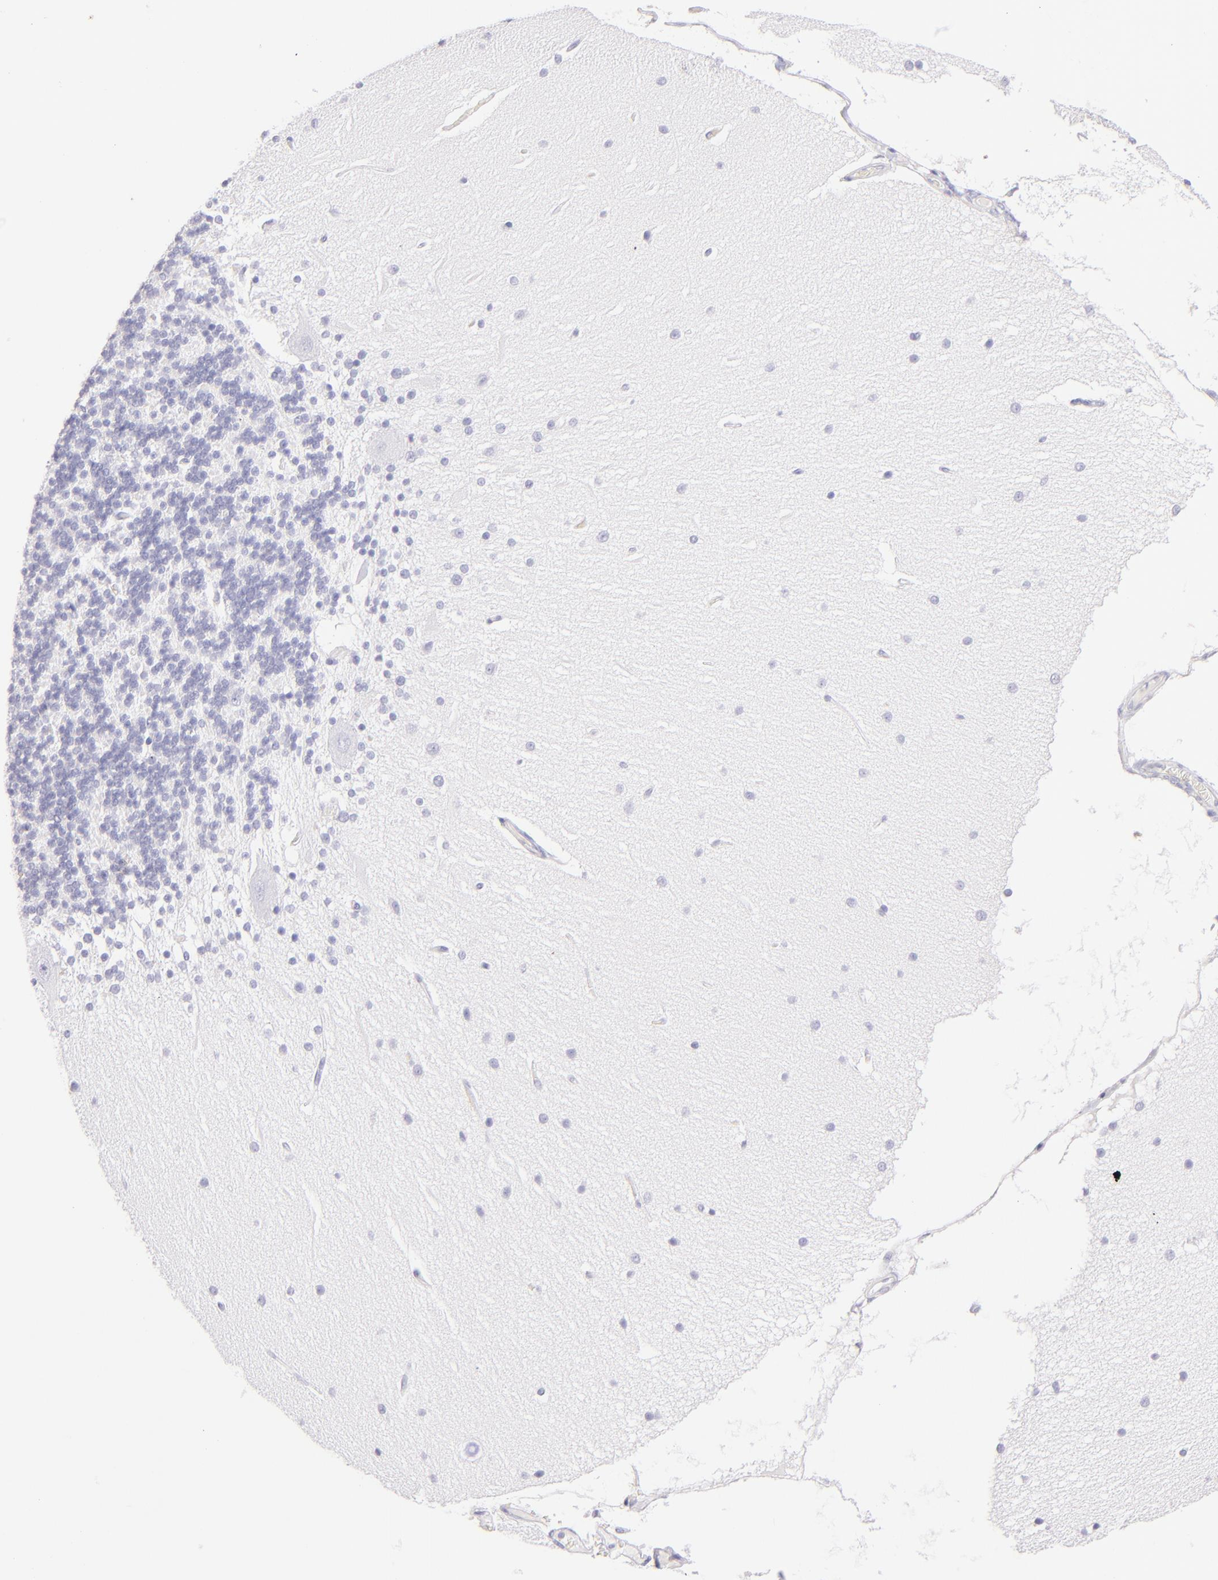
{"staining": {"intensity": "negative", "quantity": "none", "location": "none"}, "tissue": "cerebellum", "cell_type": "Cells in granular layer", "image_type": "normal", "snomed": [{"axis": "morphology", "description": "Normal tissue, NOS"}, {"axis": "topography", "description": "Cerebellum"}], "caption": "The image reveals no staining of cells in granular layer in unremarkable cerebellum. Nuclei are stained in blue.", "gene": "SDC1", "patient": {"sex": "female", "age": 54}}